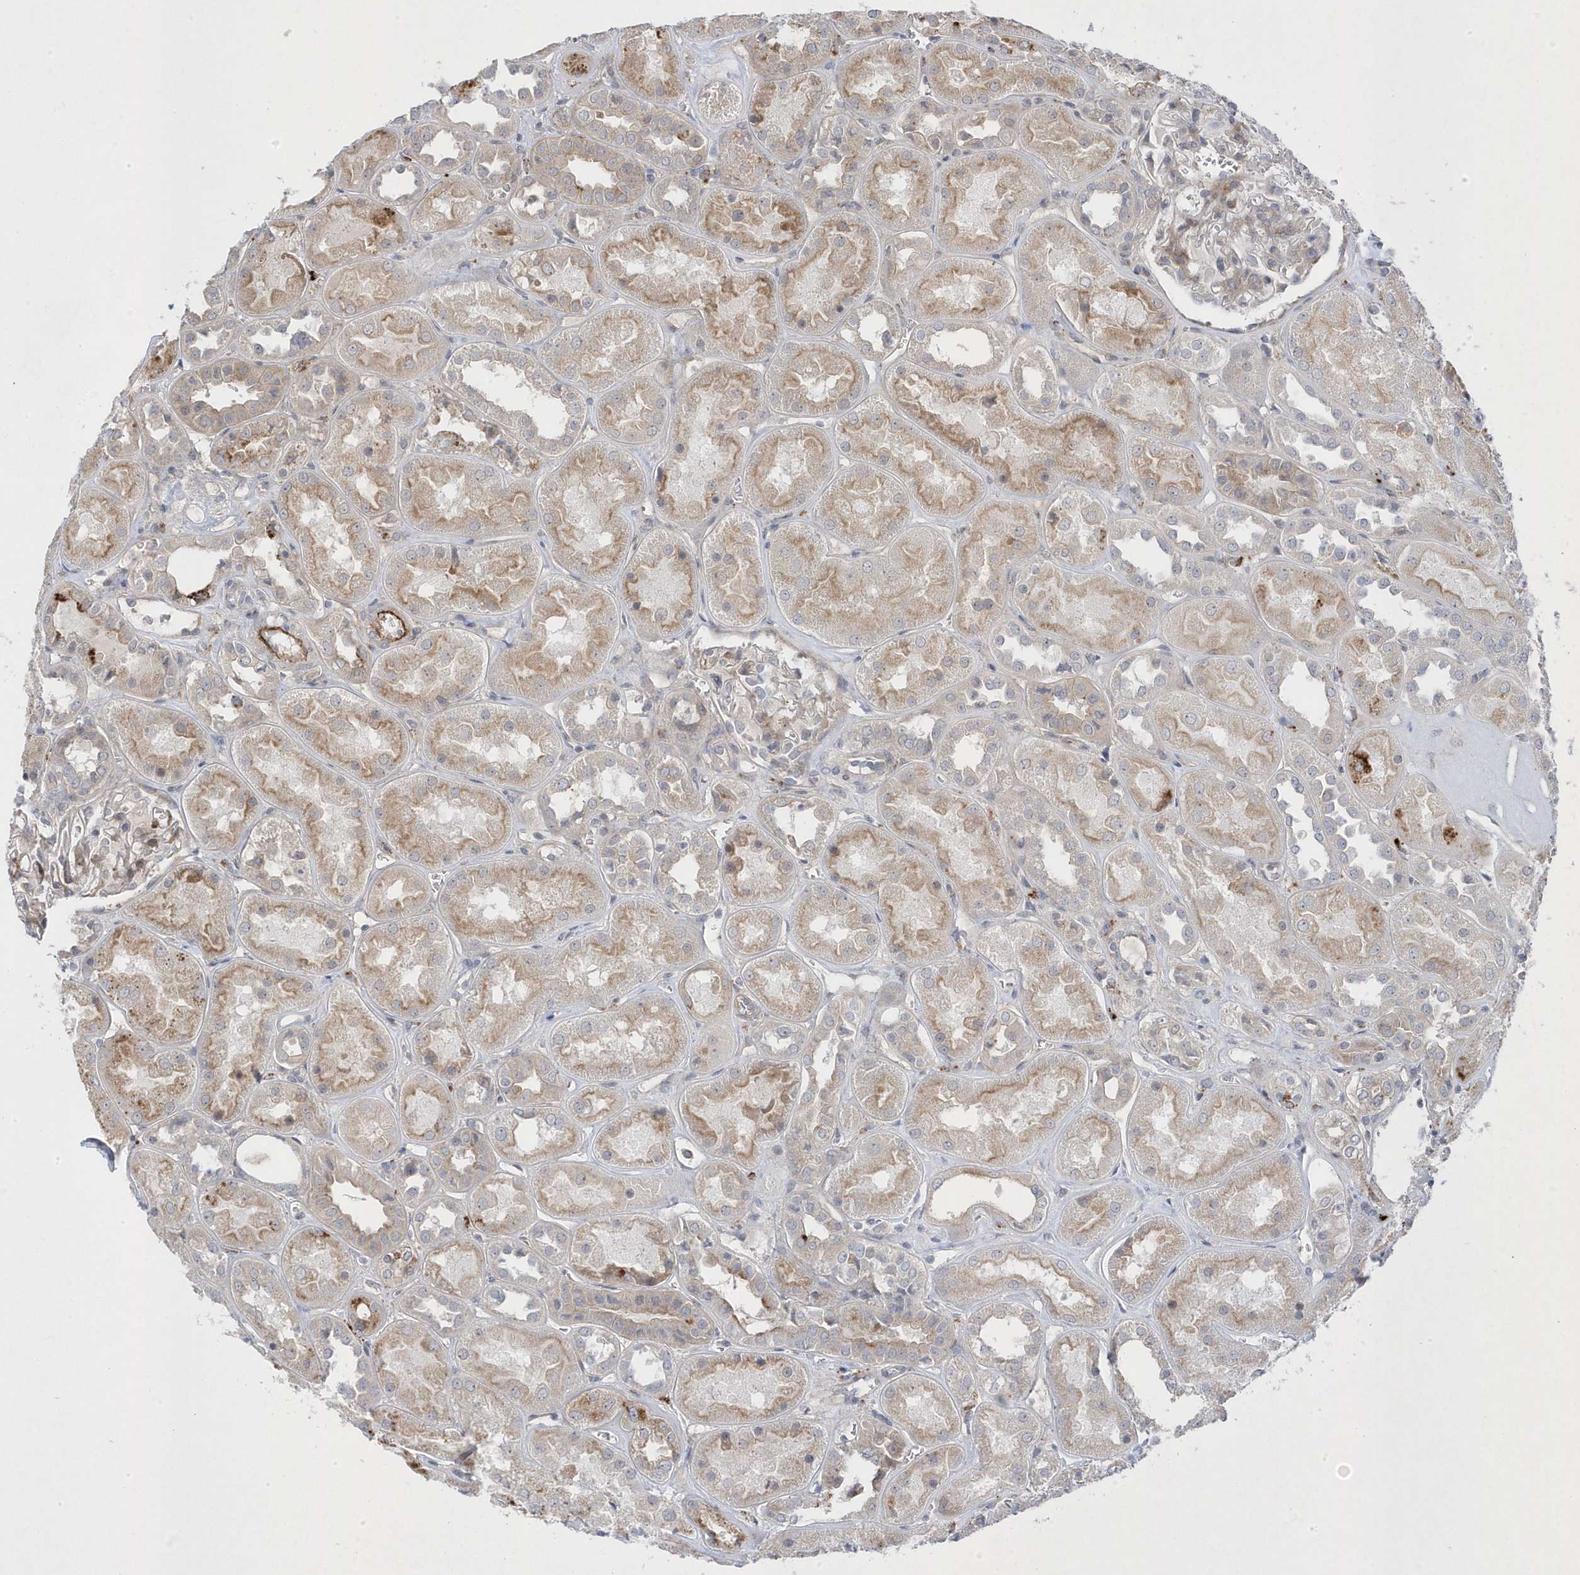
{"staining": {"intensity": "weak", "quantity": "<25%", "location": "cytoplasmic/membranous"}, "tissue": "kidney", "cell_type": "Cells in glomeruli", "image_type": "normal", "snomed": [{"axis": "morphology", "description": "Normal tissue, NOS"}, {"axis": "topography", "description": "Kidney"}], "caption": "This is an immunohistochemistry image of benign kidney. There is no expression in cells in glomeruli.", "gene": "ANAPC1", "patient": {"sex": "male", "age": 70}}